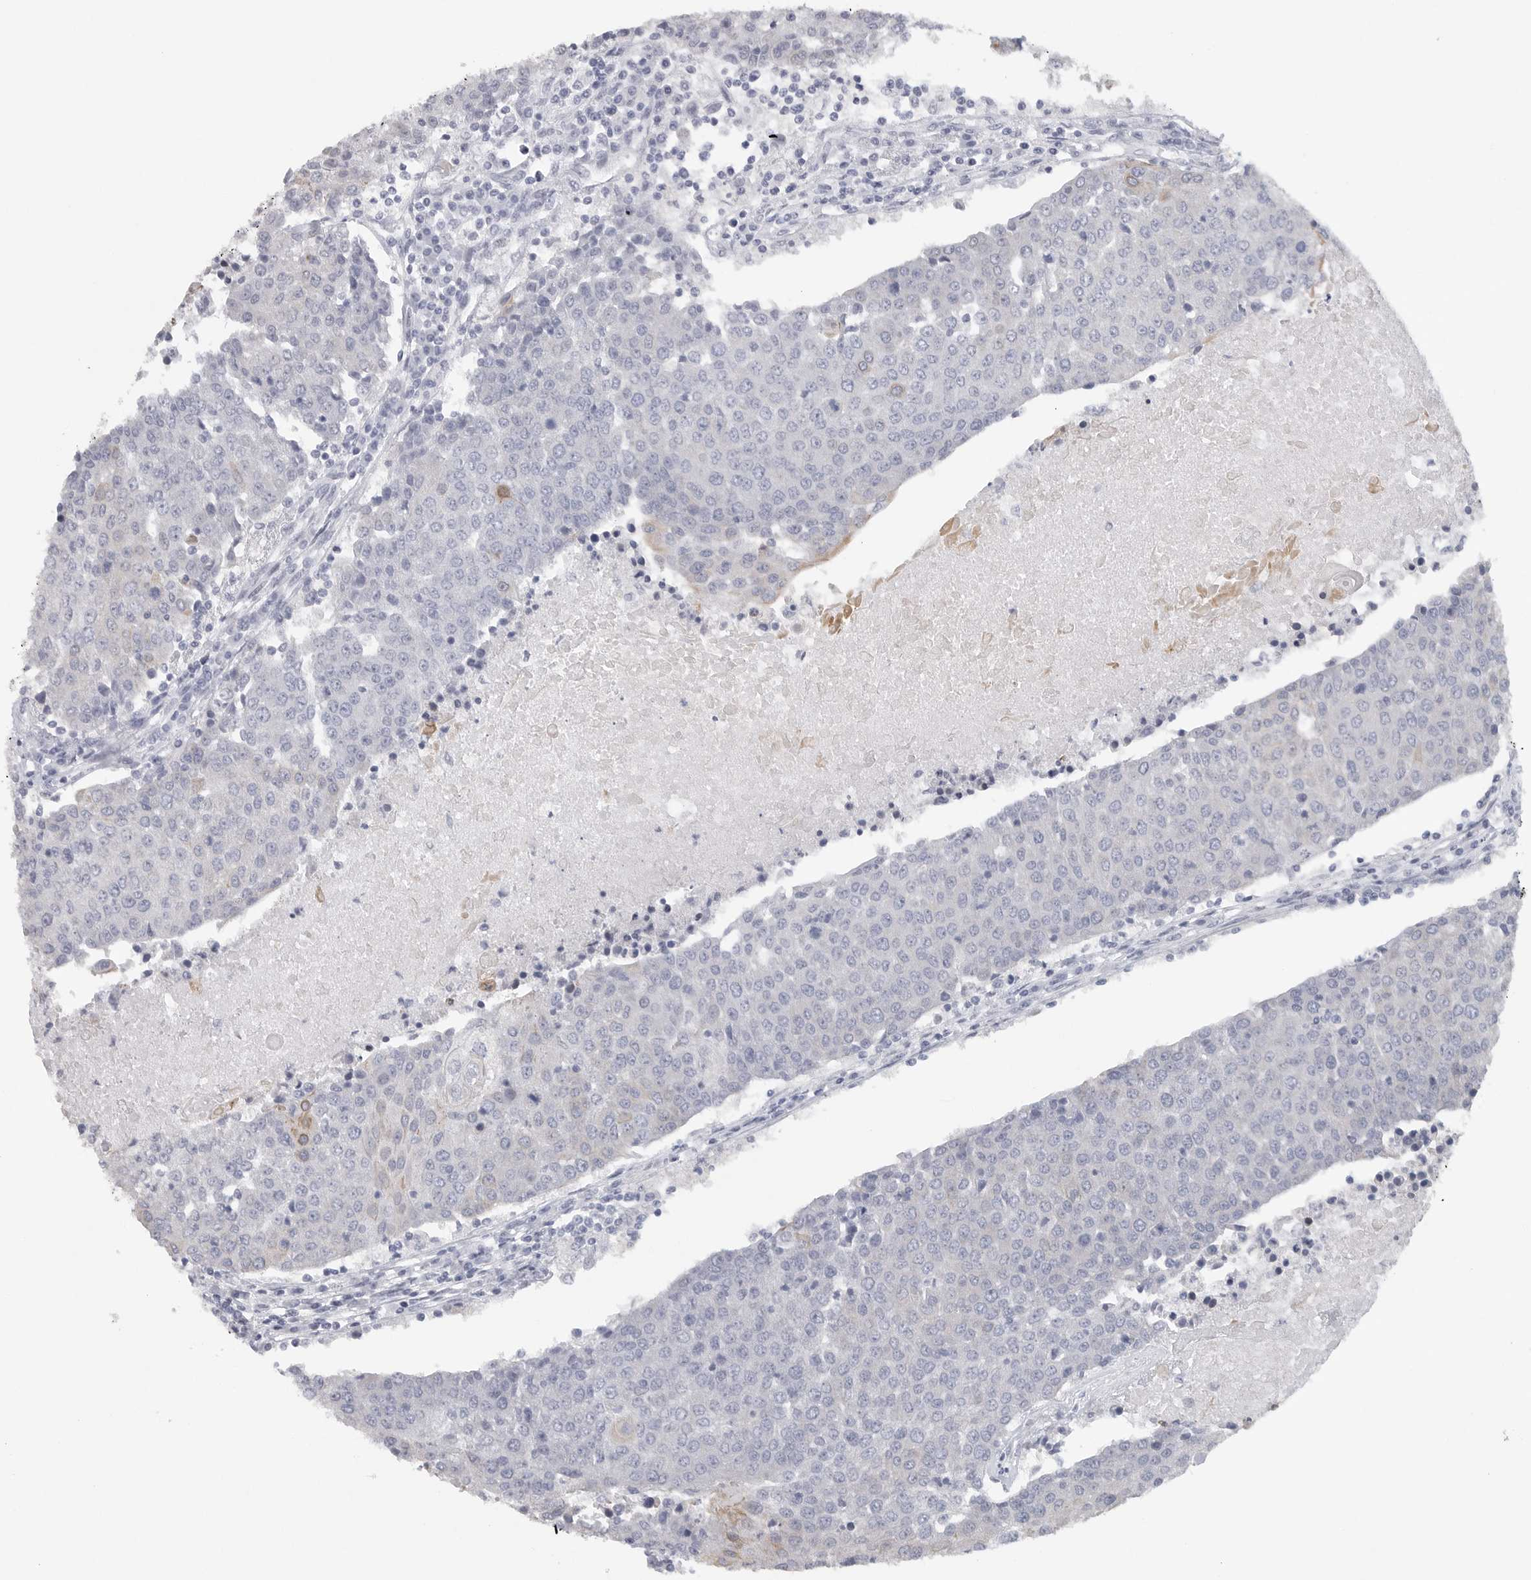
{"staining": {"intensity": "moderate", "quantity": "<25%", "location": "cytoplasmic/membranous"}, "tissue": "urothelial cancer", "cell_type": "Tumor cells", "image_type": "cancer", "snomed": [{"axis": "morphology", "description": "Urothelial carcinoma, High grade"}, {"axis": "topography", "description": "Urinary bladder"}], "caption": "Approximately <25% of tumor cells in human urothelial carcinoma (high-grade) show moderate cytoplasmic/membranous protein expression as visualized by brown immunohistochemical staining.", "gene": "TNR", "patient": {"sex": "female", "age": 85}}